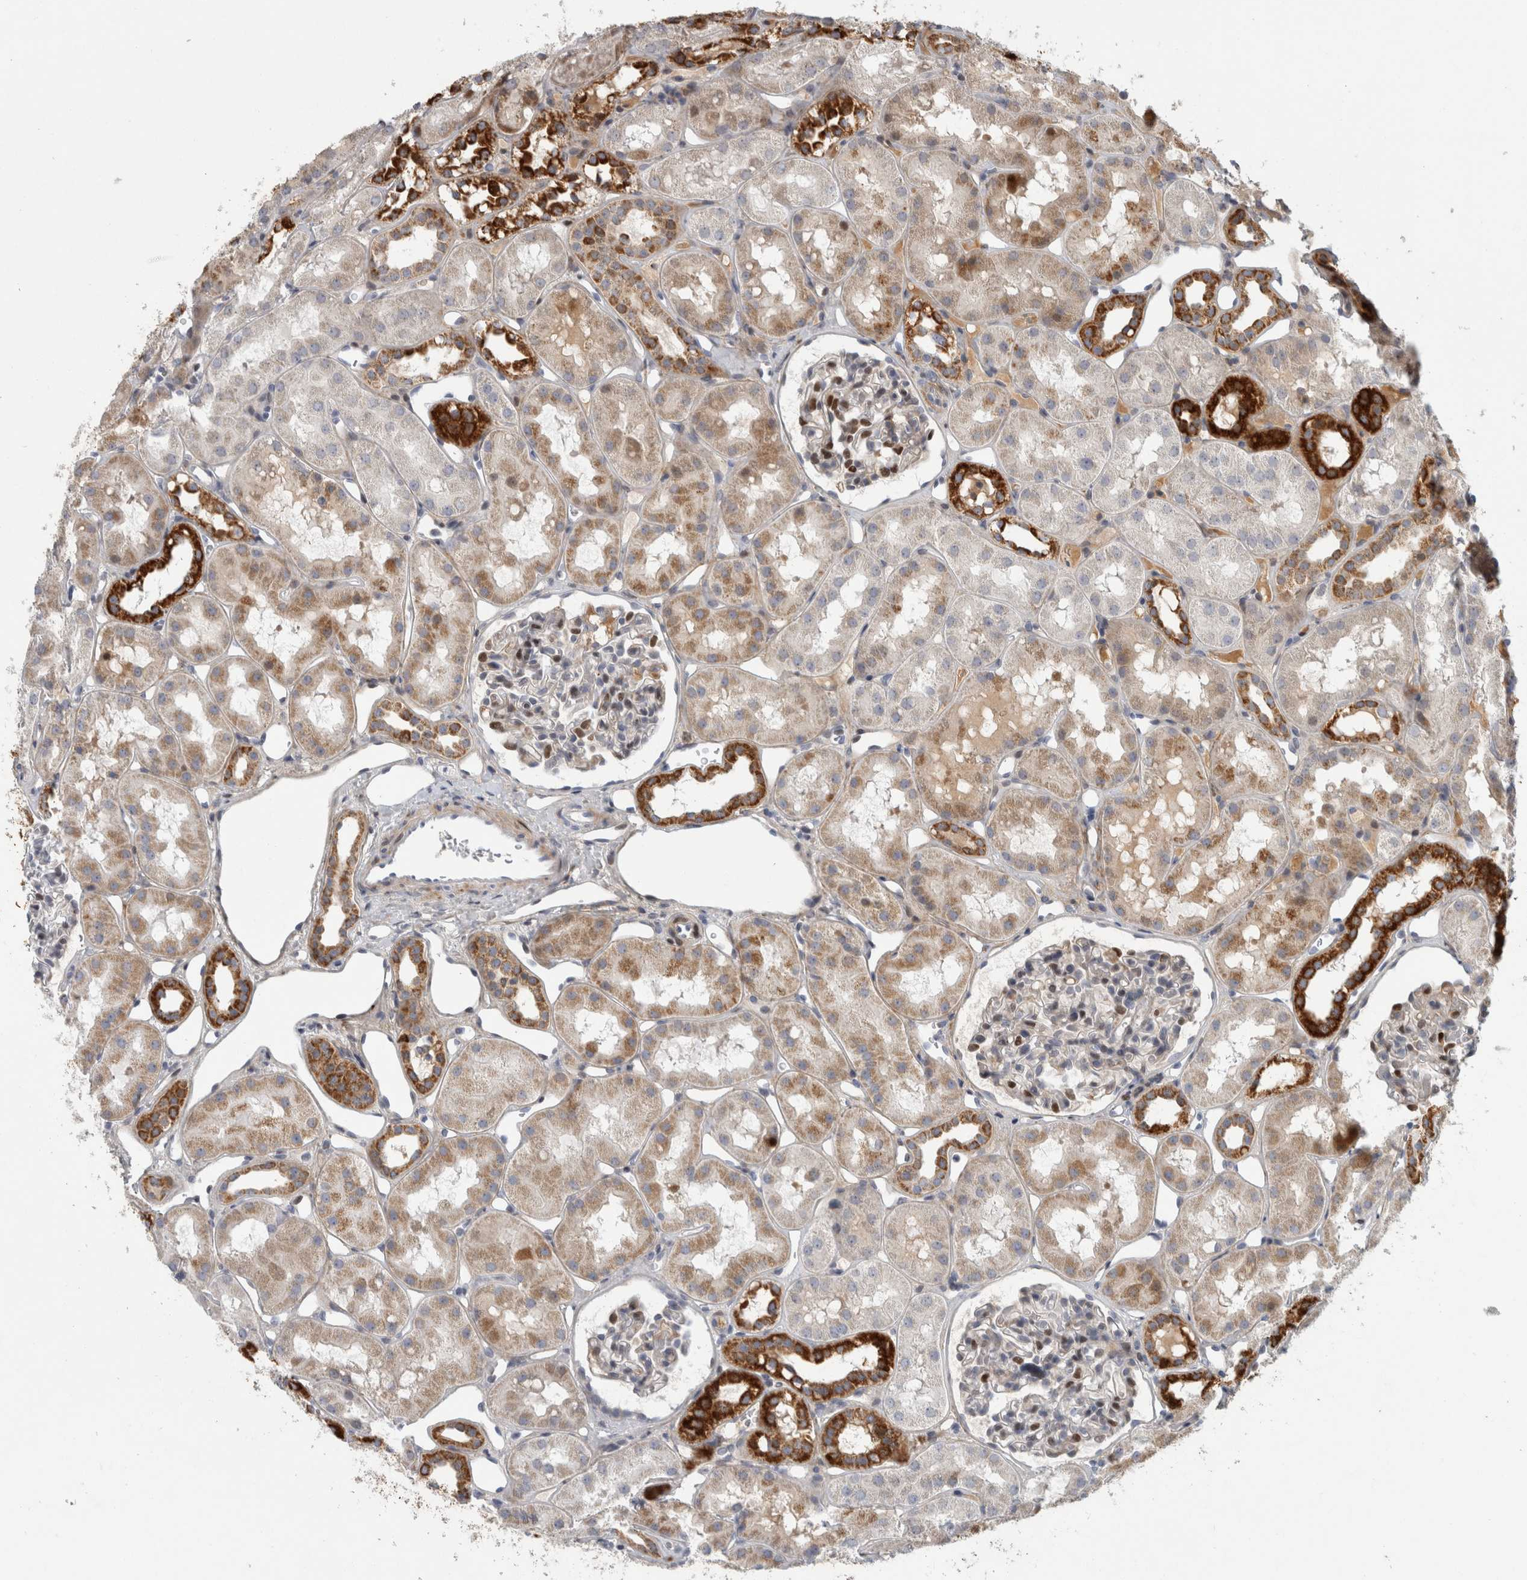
{"staining": {"intensity": "strong", "quantity": "<25%", "location": "nuclear"}, "tissue": "kidney", "cell_type": "Cells in glomeruli", "image_type": "normal", "snomed": [{"axis": "morphology", "description": "Normal tissue, NOS"}, {"axis": "topography", "description": "Kidney"}], "caption": "Kidney stained with immunohistochemistry (IHC) demonstrates strong nuclear staining in approximately <25% of cells in glomeruli.", "gene": "RBM48", "patient": {"sex": "male", "age": 16}}